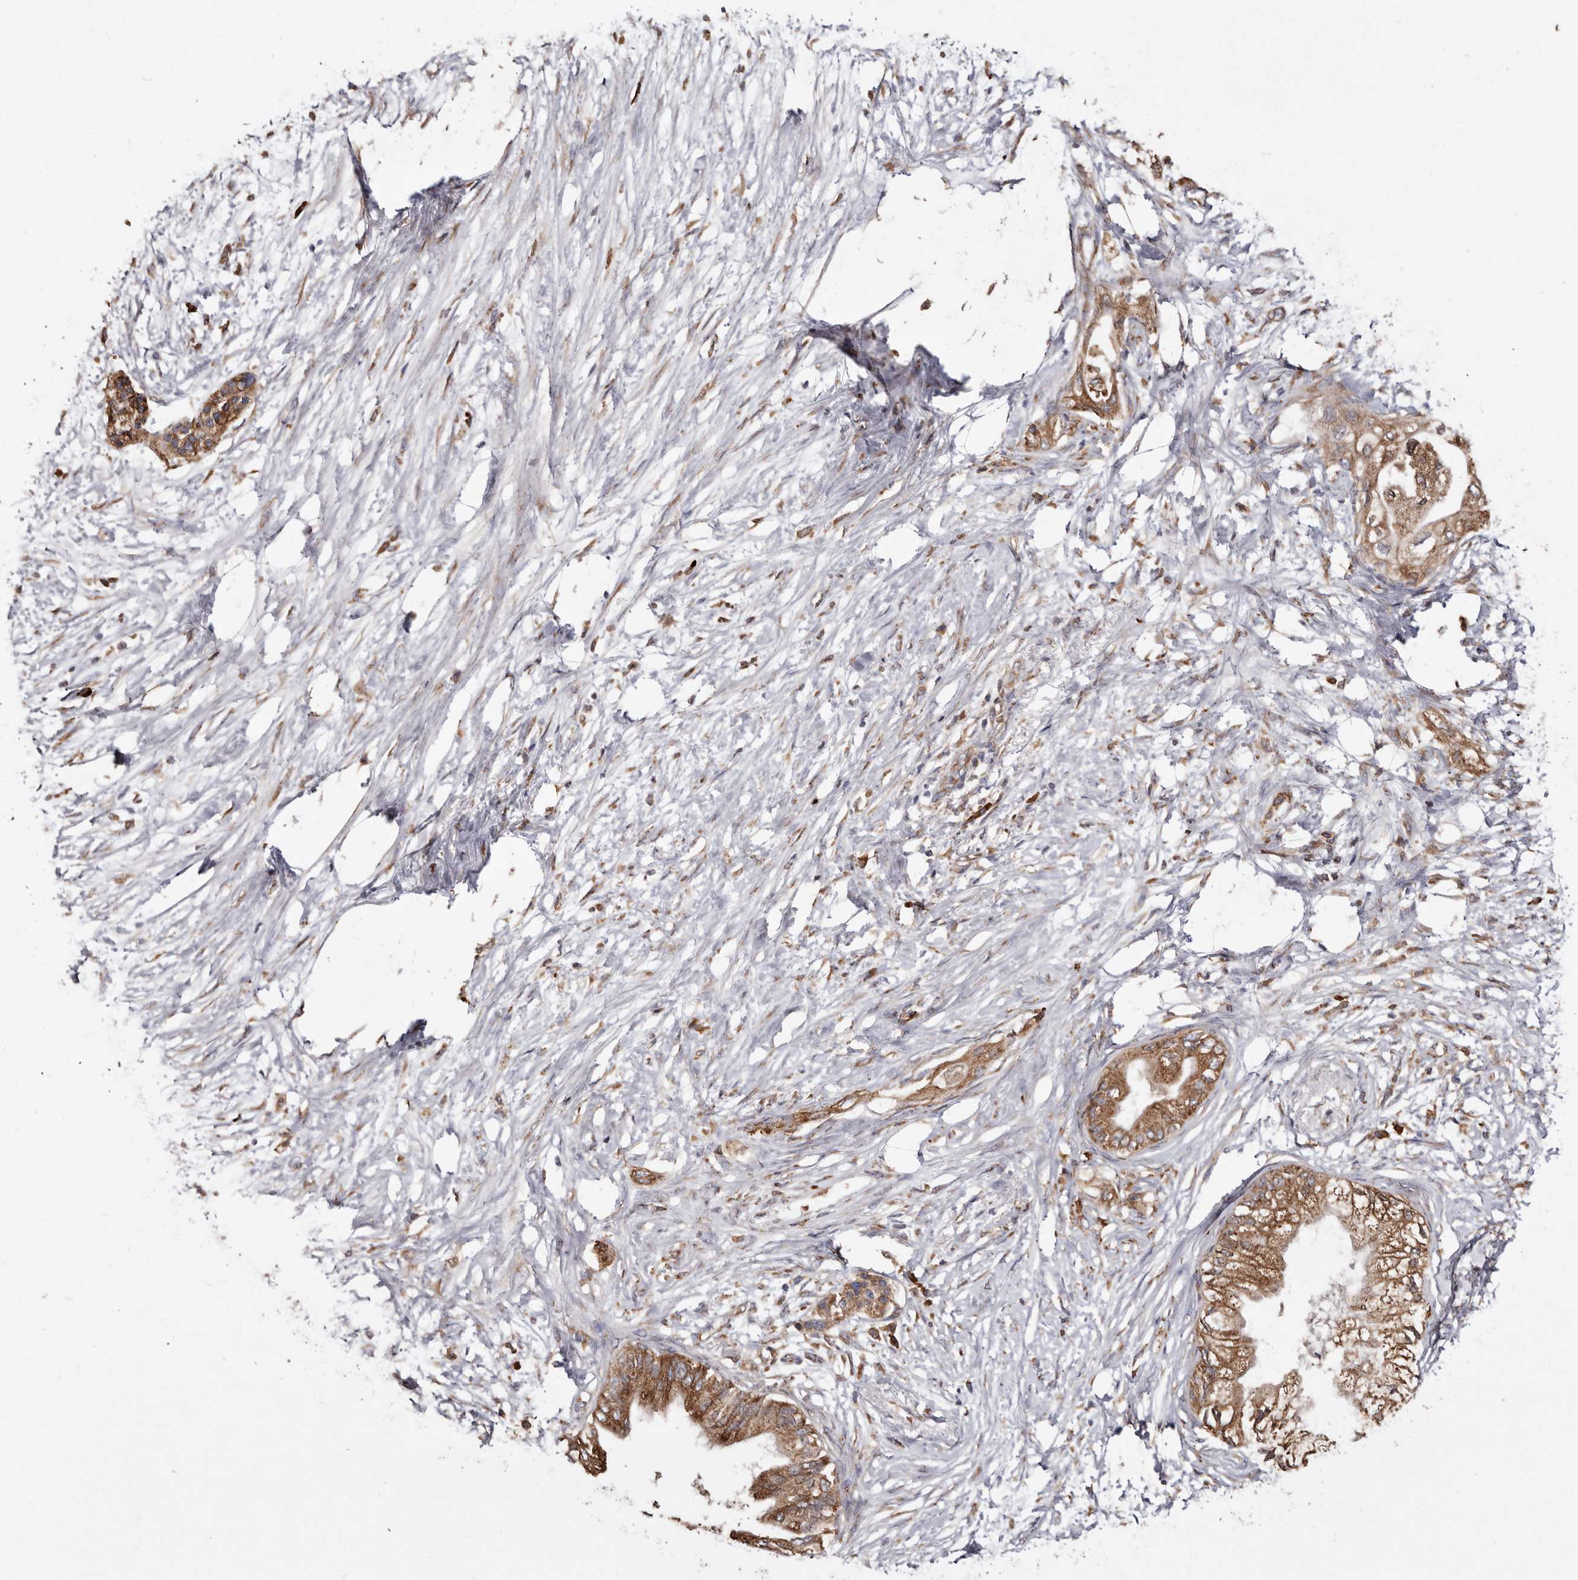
{"staining": {"intensity": "moderate", "quantity": ">75%", "location": "cytoplasmic/membranous"}, "tissue": "pancreatic cancer", "cell_type": "Tumor cells", "image_type": "cancer", "snomed": [{"axis": "morphology", "description": "Normal tissue, NOS"}, {"axis": "morphology", "description": "Adenocarcinoma, NOS"}, {"axis": "topography", "description": "Pancreas"}, {"axis": "topography", "description": "Duodenum"}], "caption": "Pancreatic cancer was stained to show a protein in brown. There is medium levels of moderate cytoplasmic/membranous expression in approximately >75% of tumor cells.", "gene": "STEAP2", "patient": {"sex": "female", "age": 60}}